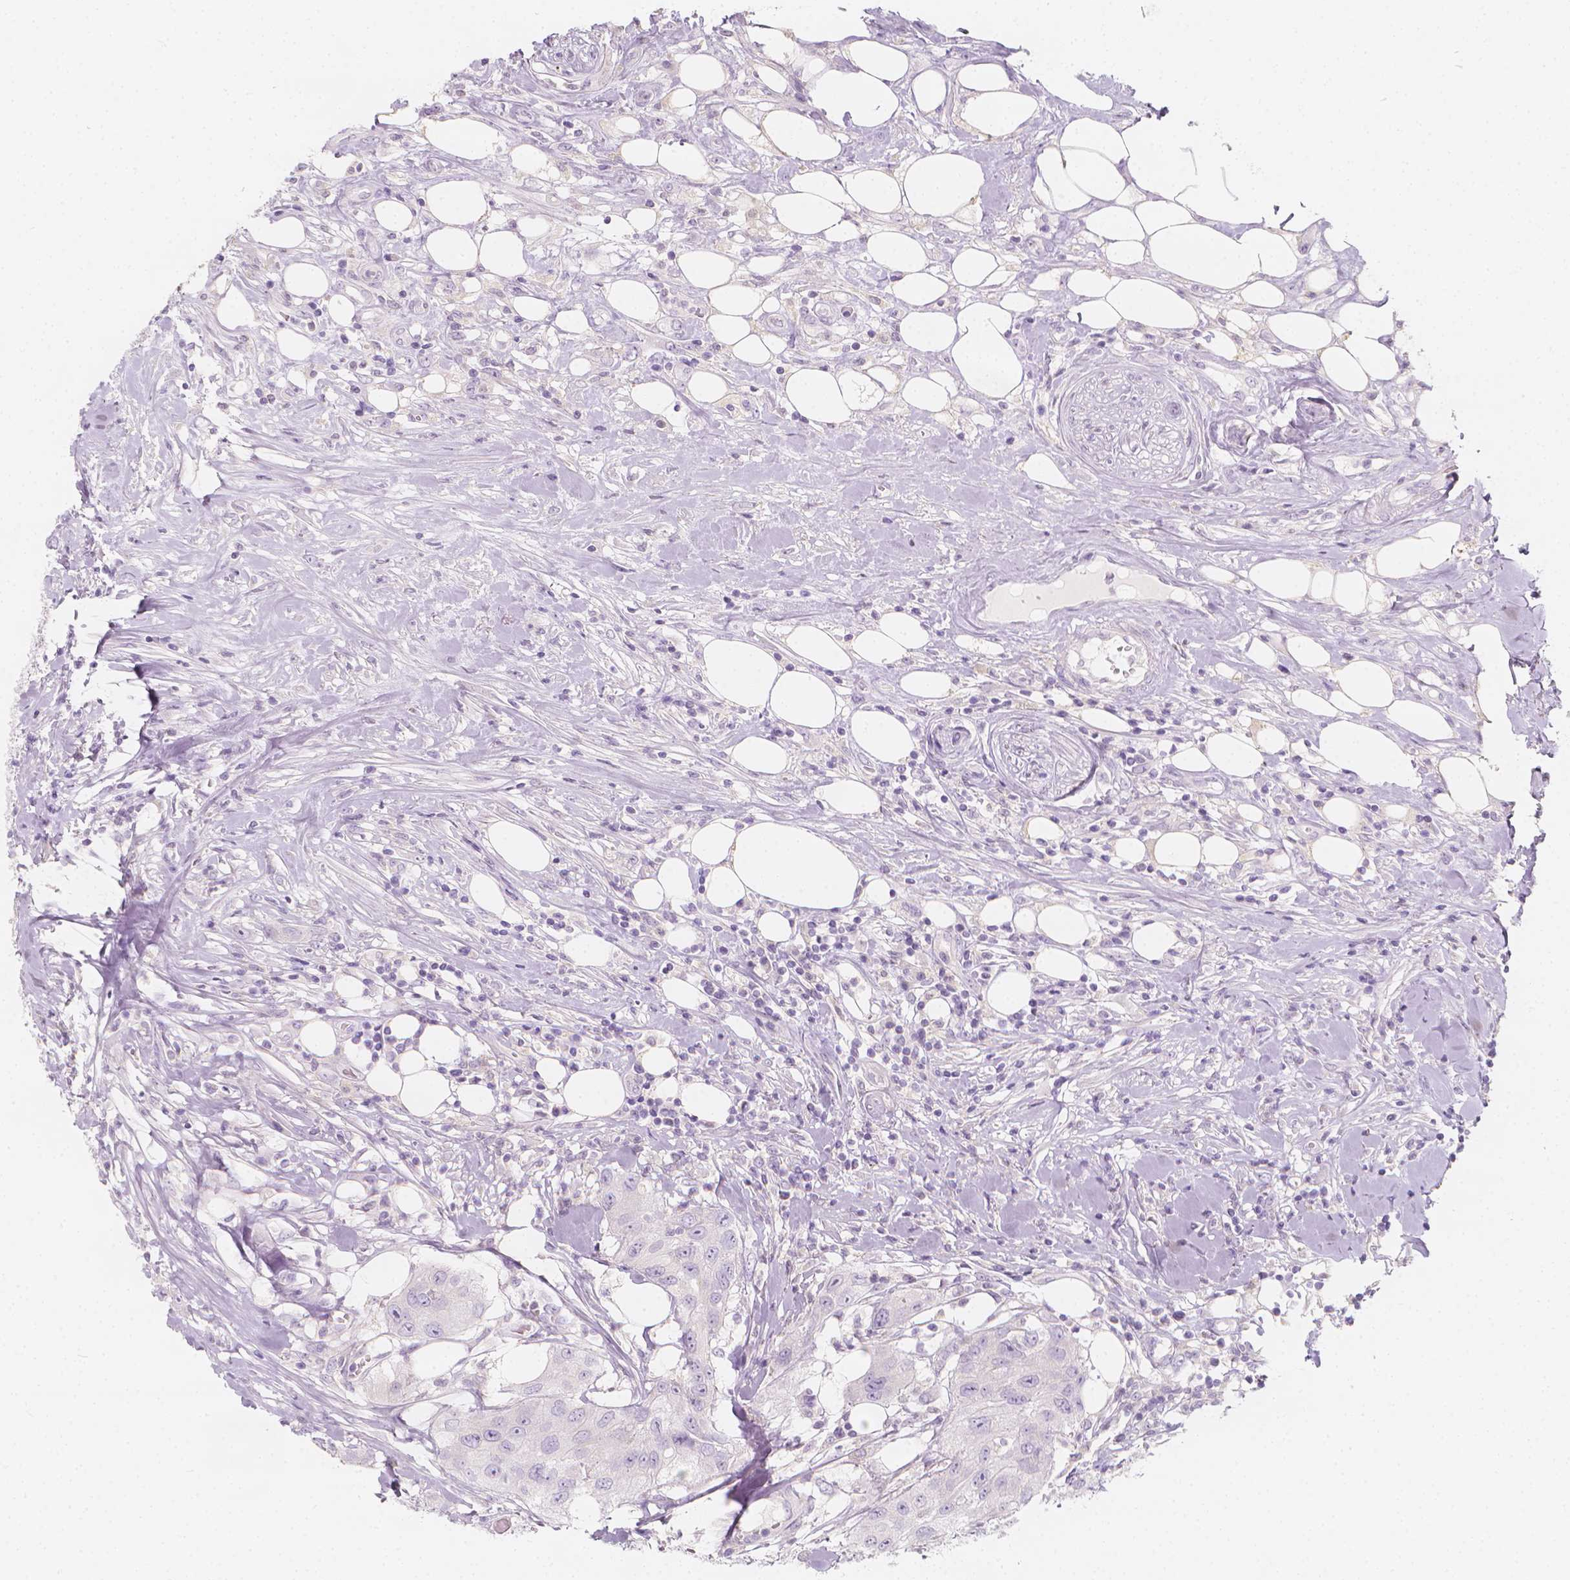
{"staining": {"intensity": "negative", "quantity": "none", "location": "none"}, "tissue": "urothelial cancer", "cell_type": "Tumor cells", "image_type": "cancer", "snomed": [{"axis": "morphology", "description": "Urothelial carcinoma, High grade"}, {"axis": "topography", "description": "Urinary bladder"}], "caption": "IHC of urothelial cancer shows no staining in tumor cells.", "gene": "RBFOX1", "patient": {"sex": "male", "age": 79}}